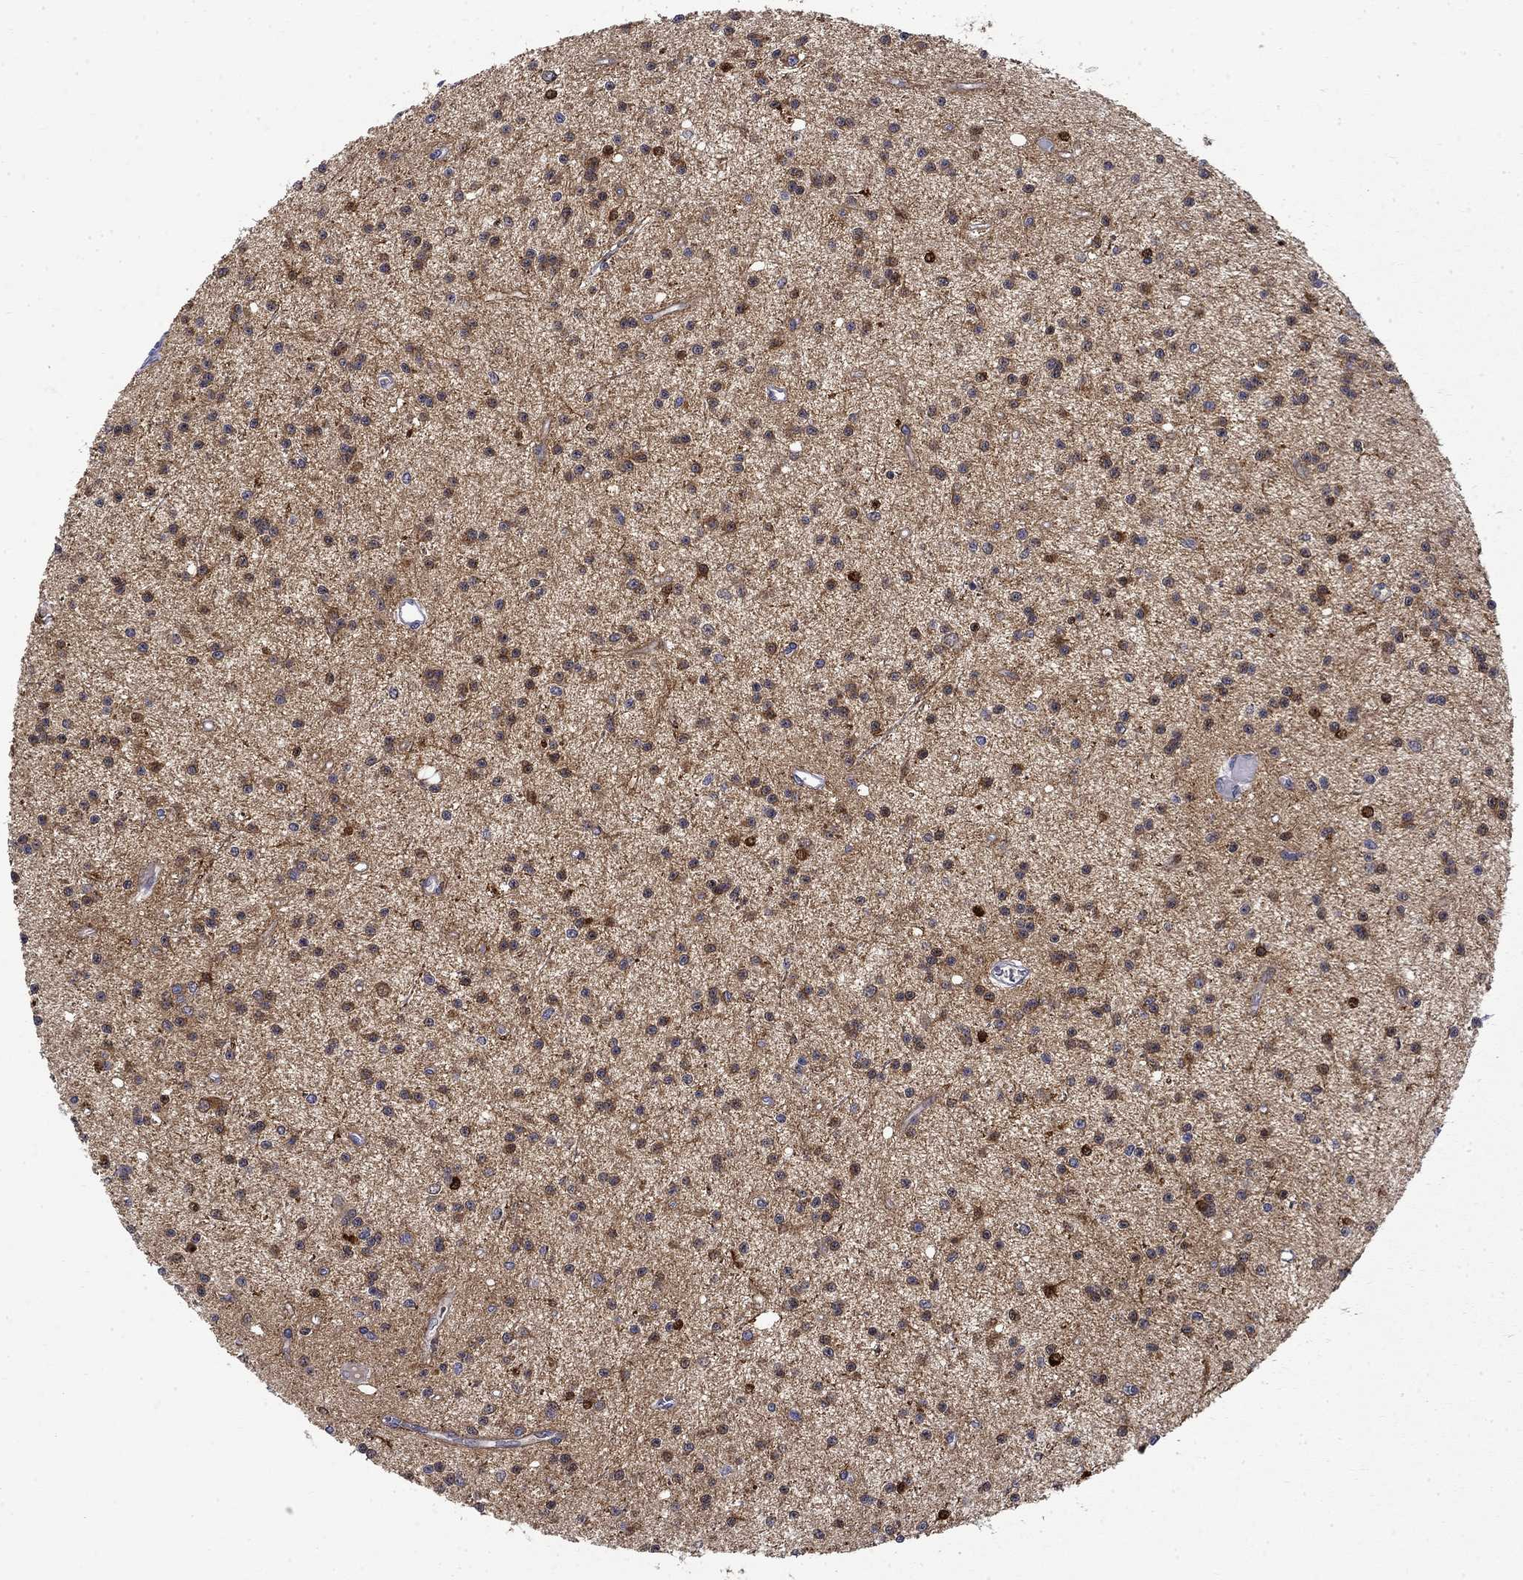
{"staining": {"intensity": "moderate", "quantity": "25%-75%", "location": "cytoplasmic/membranous"}, "tissue": "glioma", "cell_type": "Tumor cells", "image_type": "cancer", "snomed": [{"axis": "morphology", "description": "Glioma, malignant, Low grade"}, {"axis": "topography", "description": "Brain"}], "caption": "Tumor cells reveal medium levels of moderate cytoplasmic/membranous staining in approximately 25%-75% of cells in human malignant glioma (low-grade).", "gene": "PCBP3", "patient": {"sex": "male", "age": 27}}